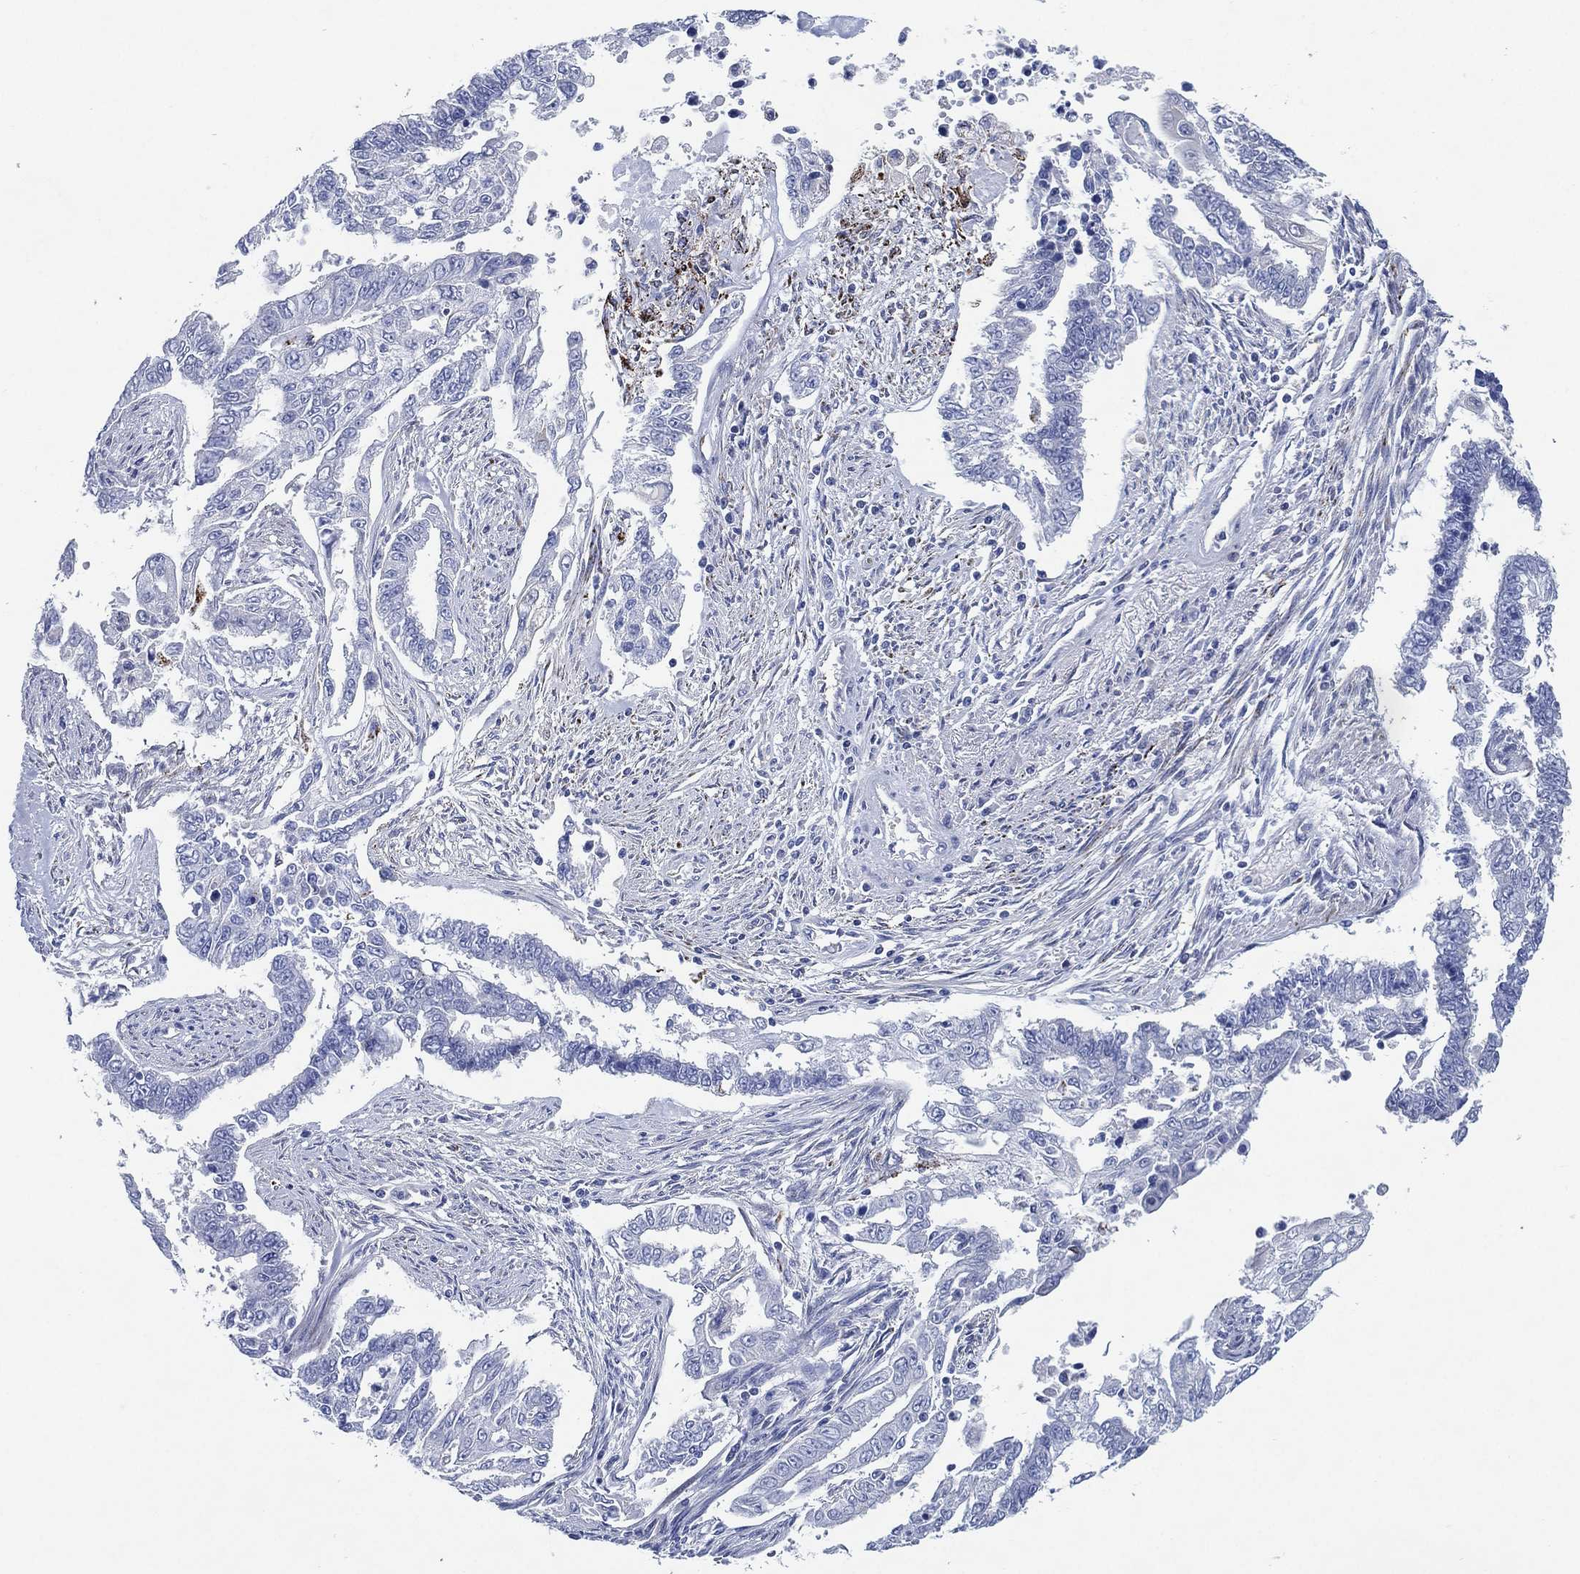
{"staining": {"intensity": "negative", "quantity": "none", "location": "none"}, "tissue": "endometrial cancer", "cell_type": "Tumor cells", "image_type": "cancer", "snomed": [{"axis": "morphology", "description": "Adenocarcinoma, NOS"}, {"axis": "topography", "description": "Uterus"}], "caption": "Histopathology image shows no protein staining in tumor cells of endometrial cancer tissue.", "gene": "C5orf46", "patient": {"sex": "female", "age": 59}}